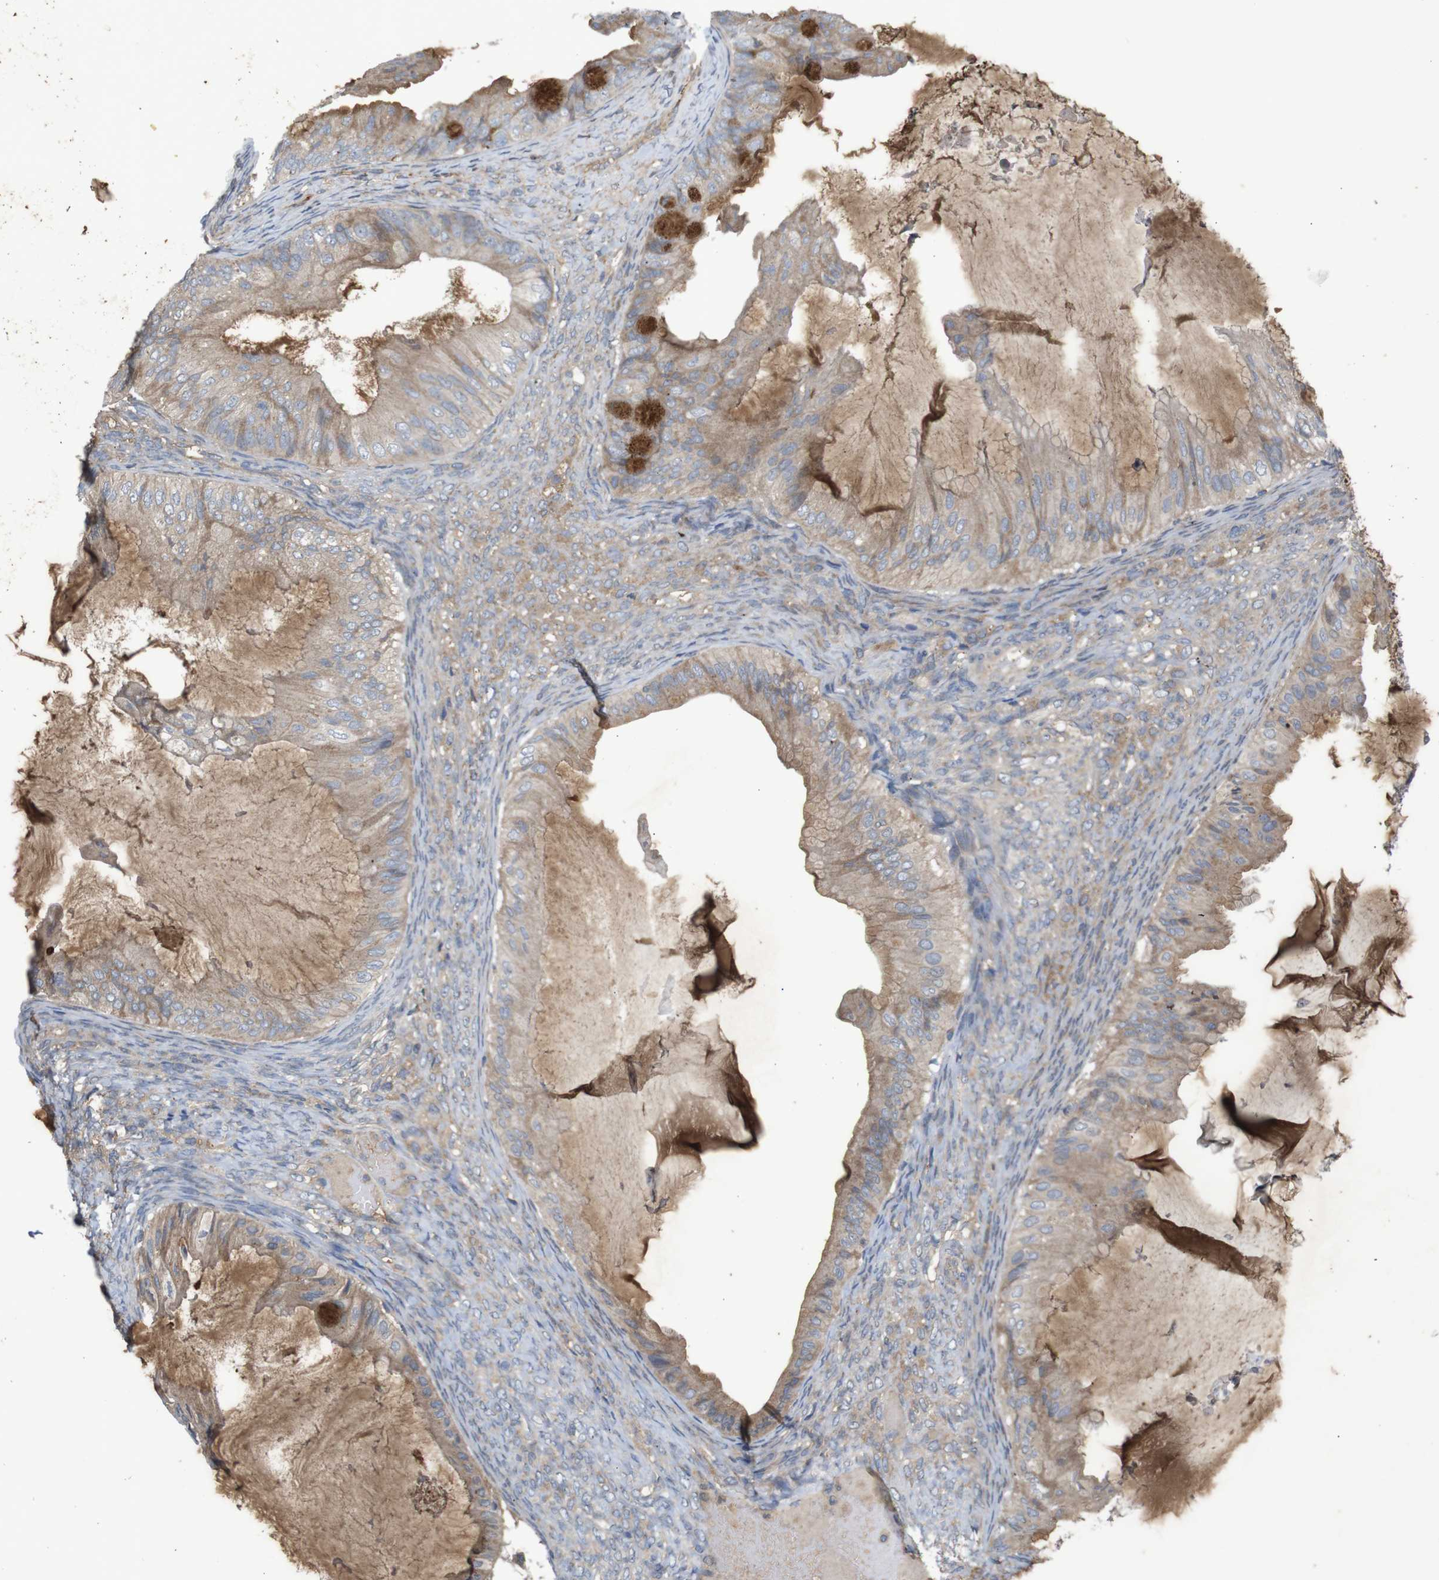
{"staining": {"intensity": "weak", "quantity": ">75%", "location": "cytoplasmic/membranous"}, "tissue": "ovarian cancer", "cell_type": "Tumor cells", "image_type": "cancer", "snomed": [{"axis": "morphology", "description": "Cystadenocarcinoma, mucinous, NOS"}, {"axis": "topography", "description": "Ovary"}], "caption": "Brown immunohistochemical staining in human ovarian cancer (mucinous cystadenocarcinoma) exhibits weak cytoplasmic/membranous positivity in approximately >75% of tumor cells.", "gene": "PTPN1", "patient": {"sex": "female", "age": 61}}